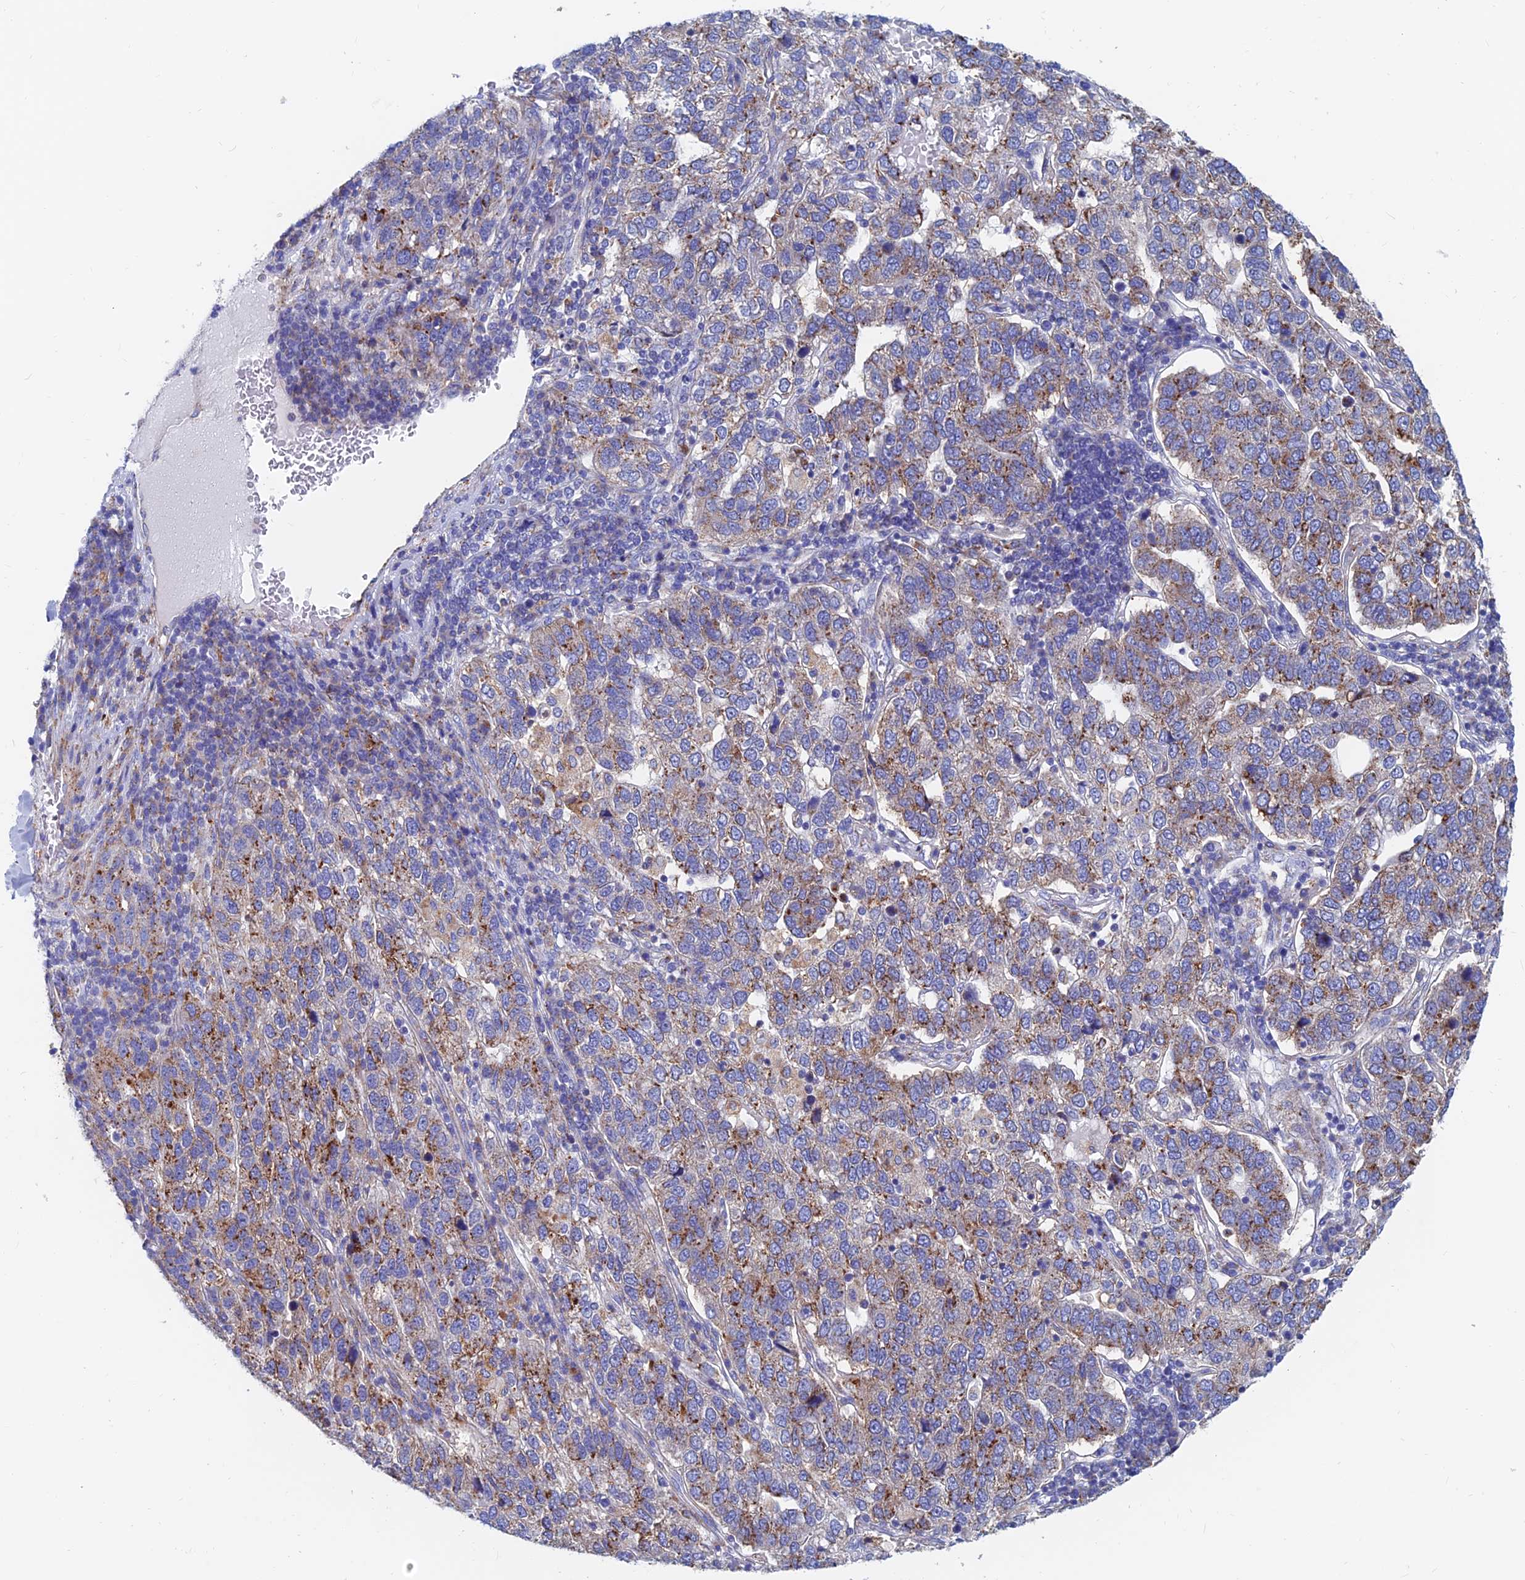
{"staining": {"intensity": "moderate", "quantity": ">75%", "location": "cytoplasmic/membranous"}, "tissue": "pancreatic cancer", "cell_type": "Tumor cells", "image_type": "cancer", "snomed": [{"axis": "morphology", "description": "Adenocarcinoma, NOS"}, {"axis": "topography", "description": "Pancreas"}], "caption": "Immunohistochemistry photomicrograph of neoplastic tissue: human pancreatic adenocarcinoma stained using IHC shows medium levels of moderate protein expression localized specifically in the cytoplasmic/membranous of tumor cells, appearing as a cytoplasmic/membranous brown color.", "gene": "SPNS1", "patient": {"sex": "female", "age": 61}}